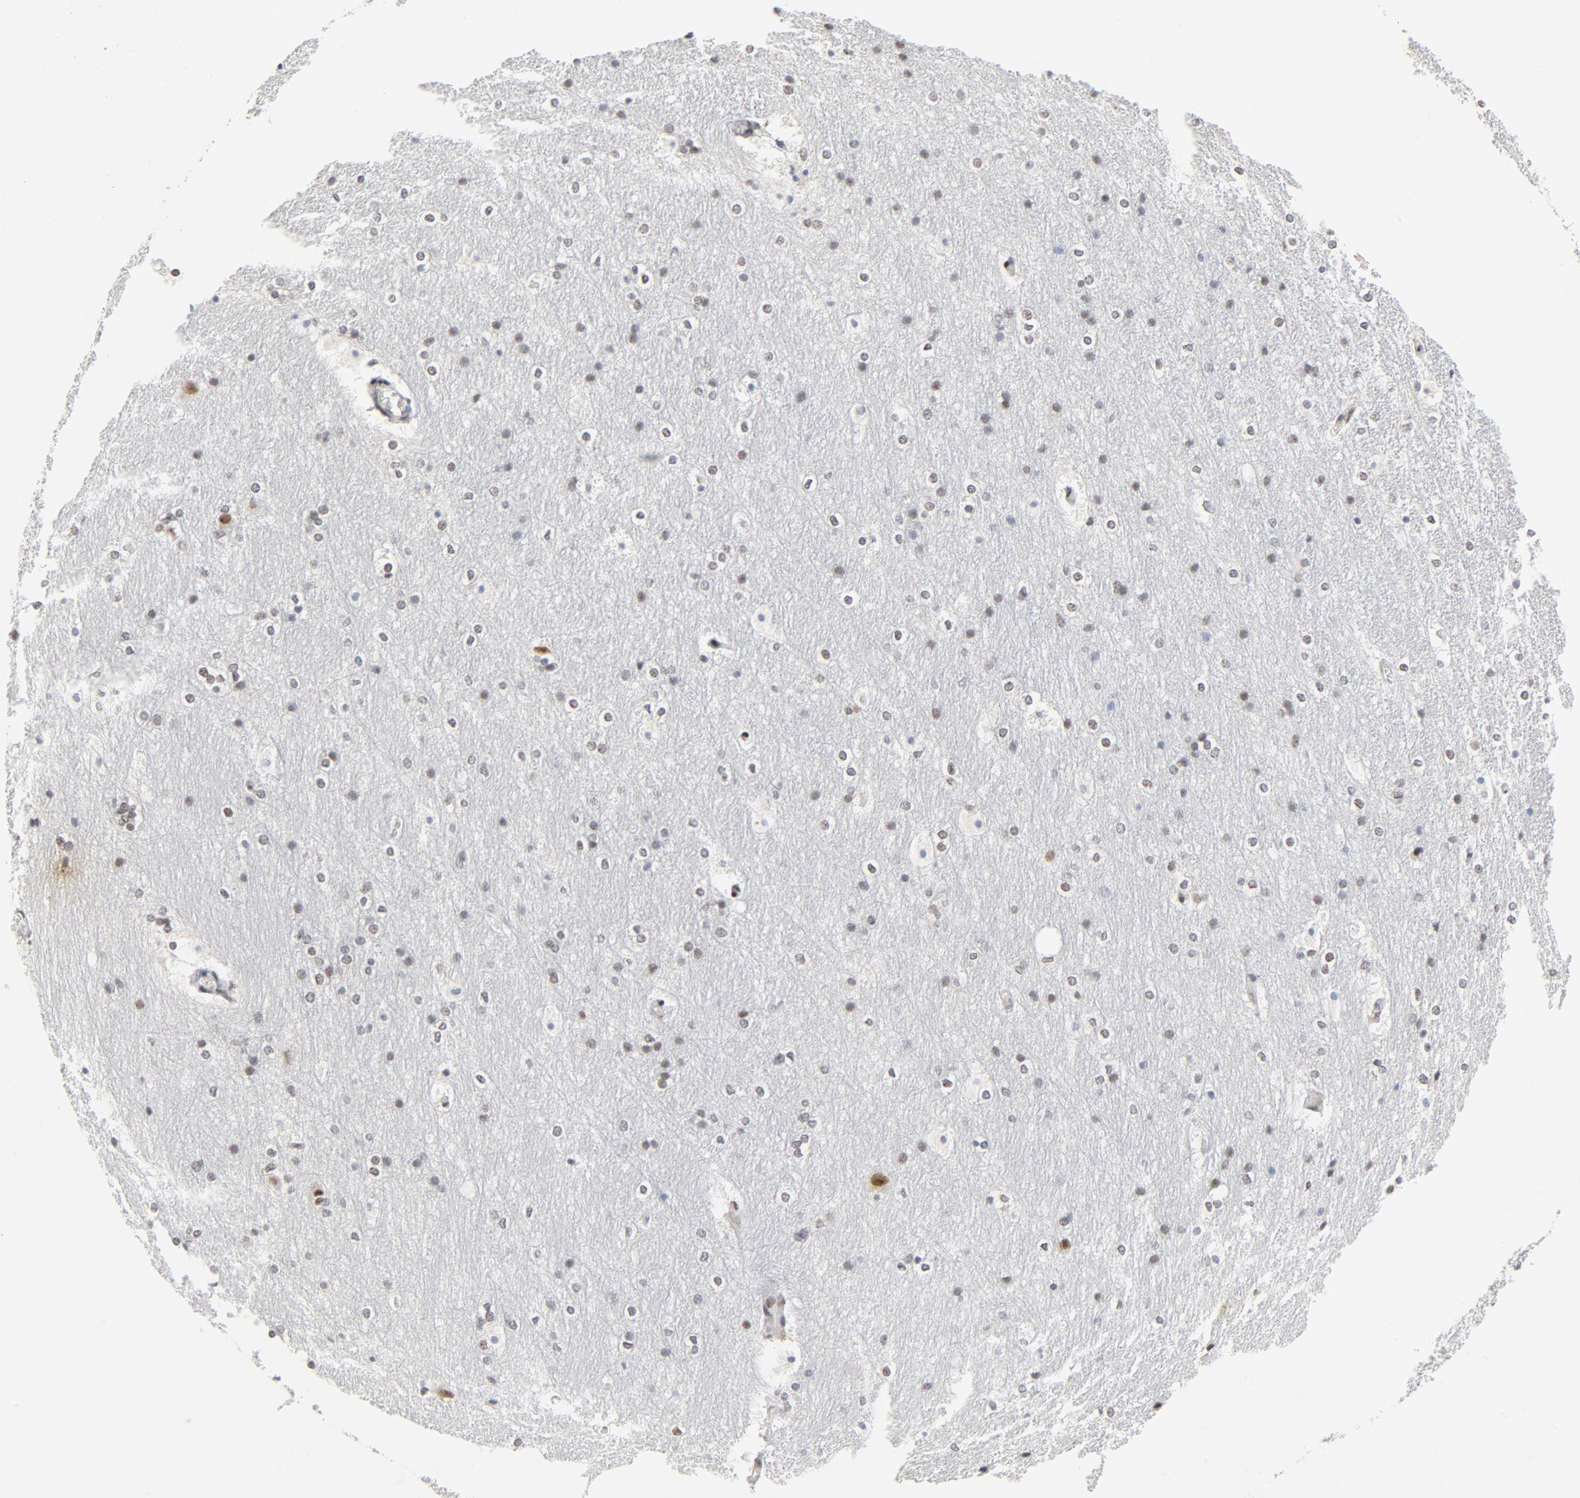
{"staining": {"intensity": "moderate", "quantity": "25%-75%", "location": "nuclear"}, "tissue": "hippocampus", "cell_type": "Glial cells", "image_type": "normal", "snomed": [{"axis": "morphology", "description": "Normal tissue, NOS"}, {"axis": "topography", "description": "Hippocampus"}], "caption": "Protein staining of unremarkable hippocampus displays moderate nuclear positivity in approximately 25%-75% of glial cells.", "gene": "GTF2H1", "patient": {"sex": "female", "age": 19}}